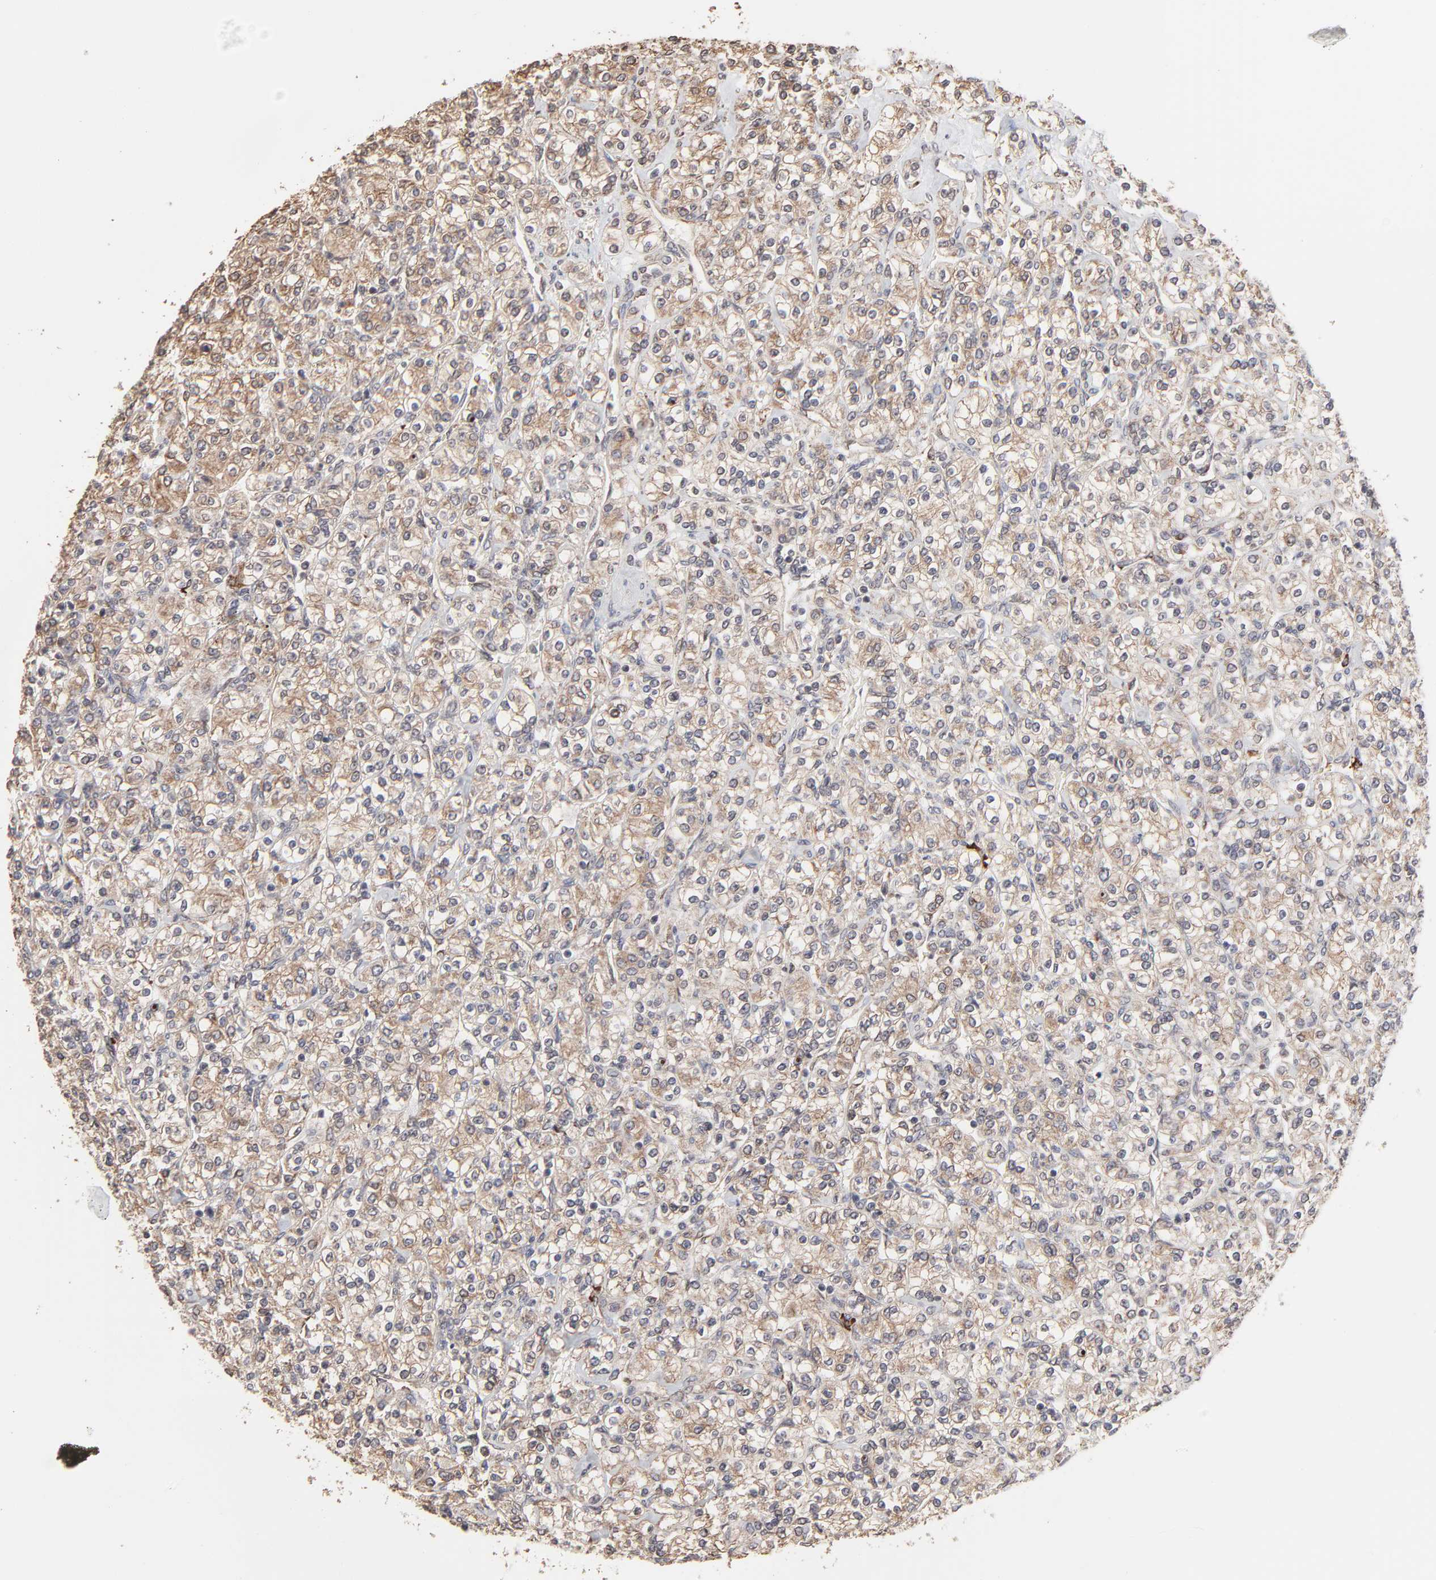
{"staining": {"intensity": "moderate", "quantity": "25%-75%", "location": "cytoplasmic/membranous"}, "tissue": "renal cancer", "cell_type": "Tumor cells", "image_type": "cancer", "snomed": [{"axis": "morphology", "description": "Adenocarcinoma, NOS"}, {"axis": "topography", "description": "Kidney"}], "caption": "Renal cancer stained with a brown dye exhibits moderate cytoplasmic/membranous positive staining in about 25%-75% of tumor cells.", "gene": "CHM", "patient": {"sex": "male", "age": 77}}